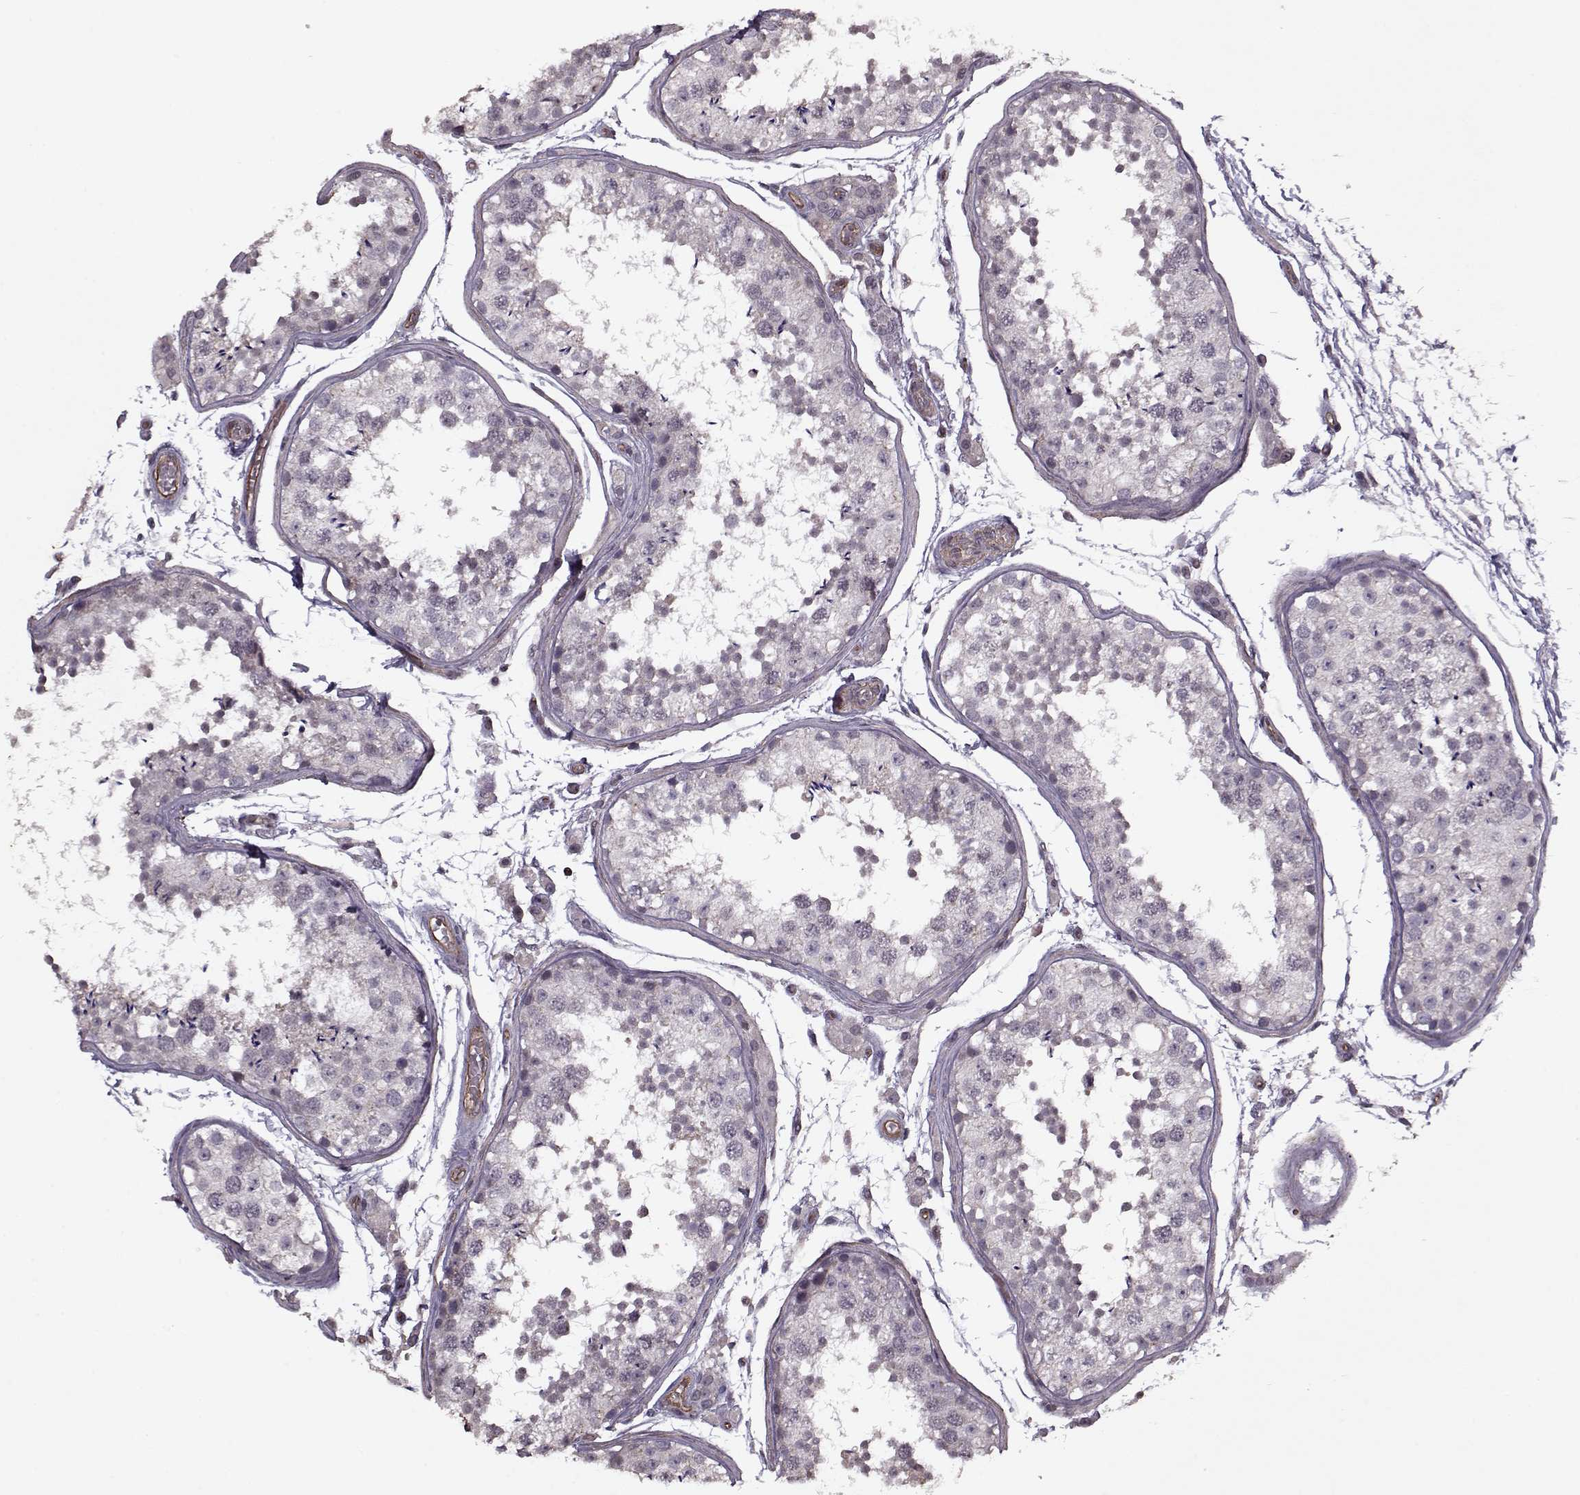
{"staining": {"intensity": "weak", "quantity": "<25%", "location": "cytoplasmic/membranous"}, "tissue": "testis", "cell_type": "Cells in seminiferous ducts", "image_type": "normal", "snomed": [{"axis": "morphology", "description": "Normal tissue, NOS"}, {"axis": "topography", "description": "Testis"}], "caption": "The histopathology image demonstrates no staining of cells in seminiferous ducts in normal testis. (Stains: DAB (3,3'-diaminobenzidine) immunohistochemistry with hematoxylin counter stain, Microscopy: brightfield microscopy at high magnification).", "gene": "KRT9", "patient": {"sex": "male", "age": 29}}